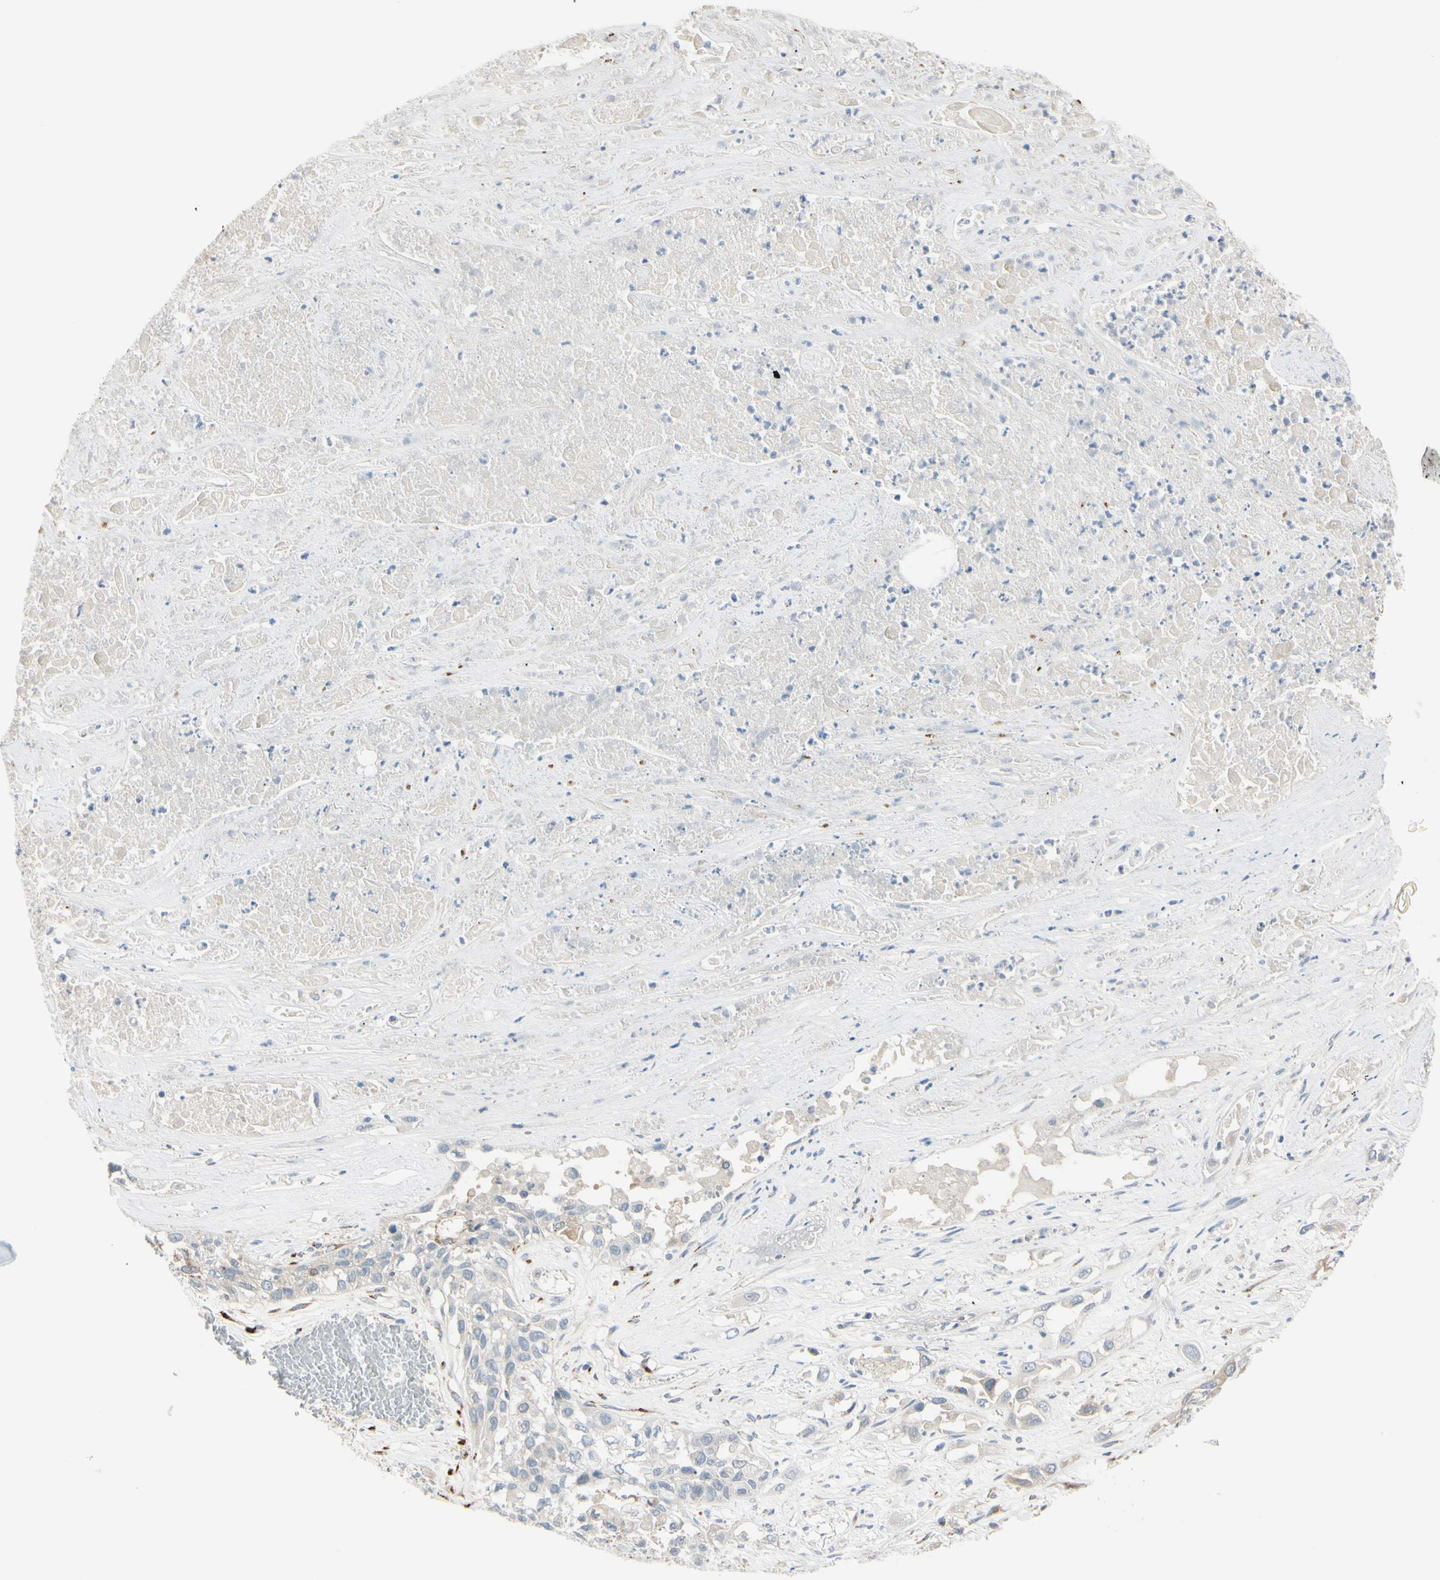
{"staining": {"intensity": "negative", "quantity": "none", "location": "none"}, "tissue": "lung cancer", "cell_type": "Tumor cells", "image_type": "cancer", "snomed": [{"axis": "morphology", "description": "Squamous cell carcinoma, NOS"}, {"axis": "topography", "description": "Lung"}], "caption": "Tumor cells are negative for protein expression in human lung squamous cell carcinoma.", "gene": "GALNT5", "patient": {"sex": "male", "age": 71}}